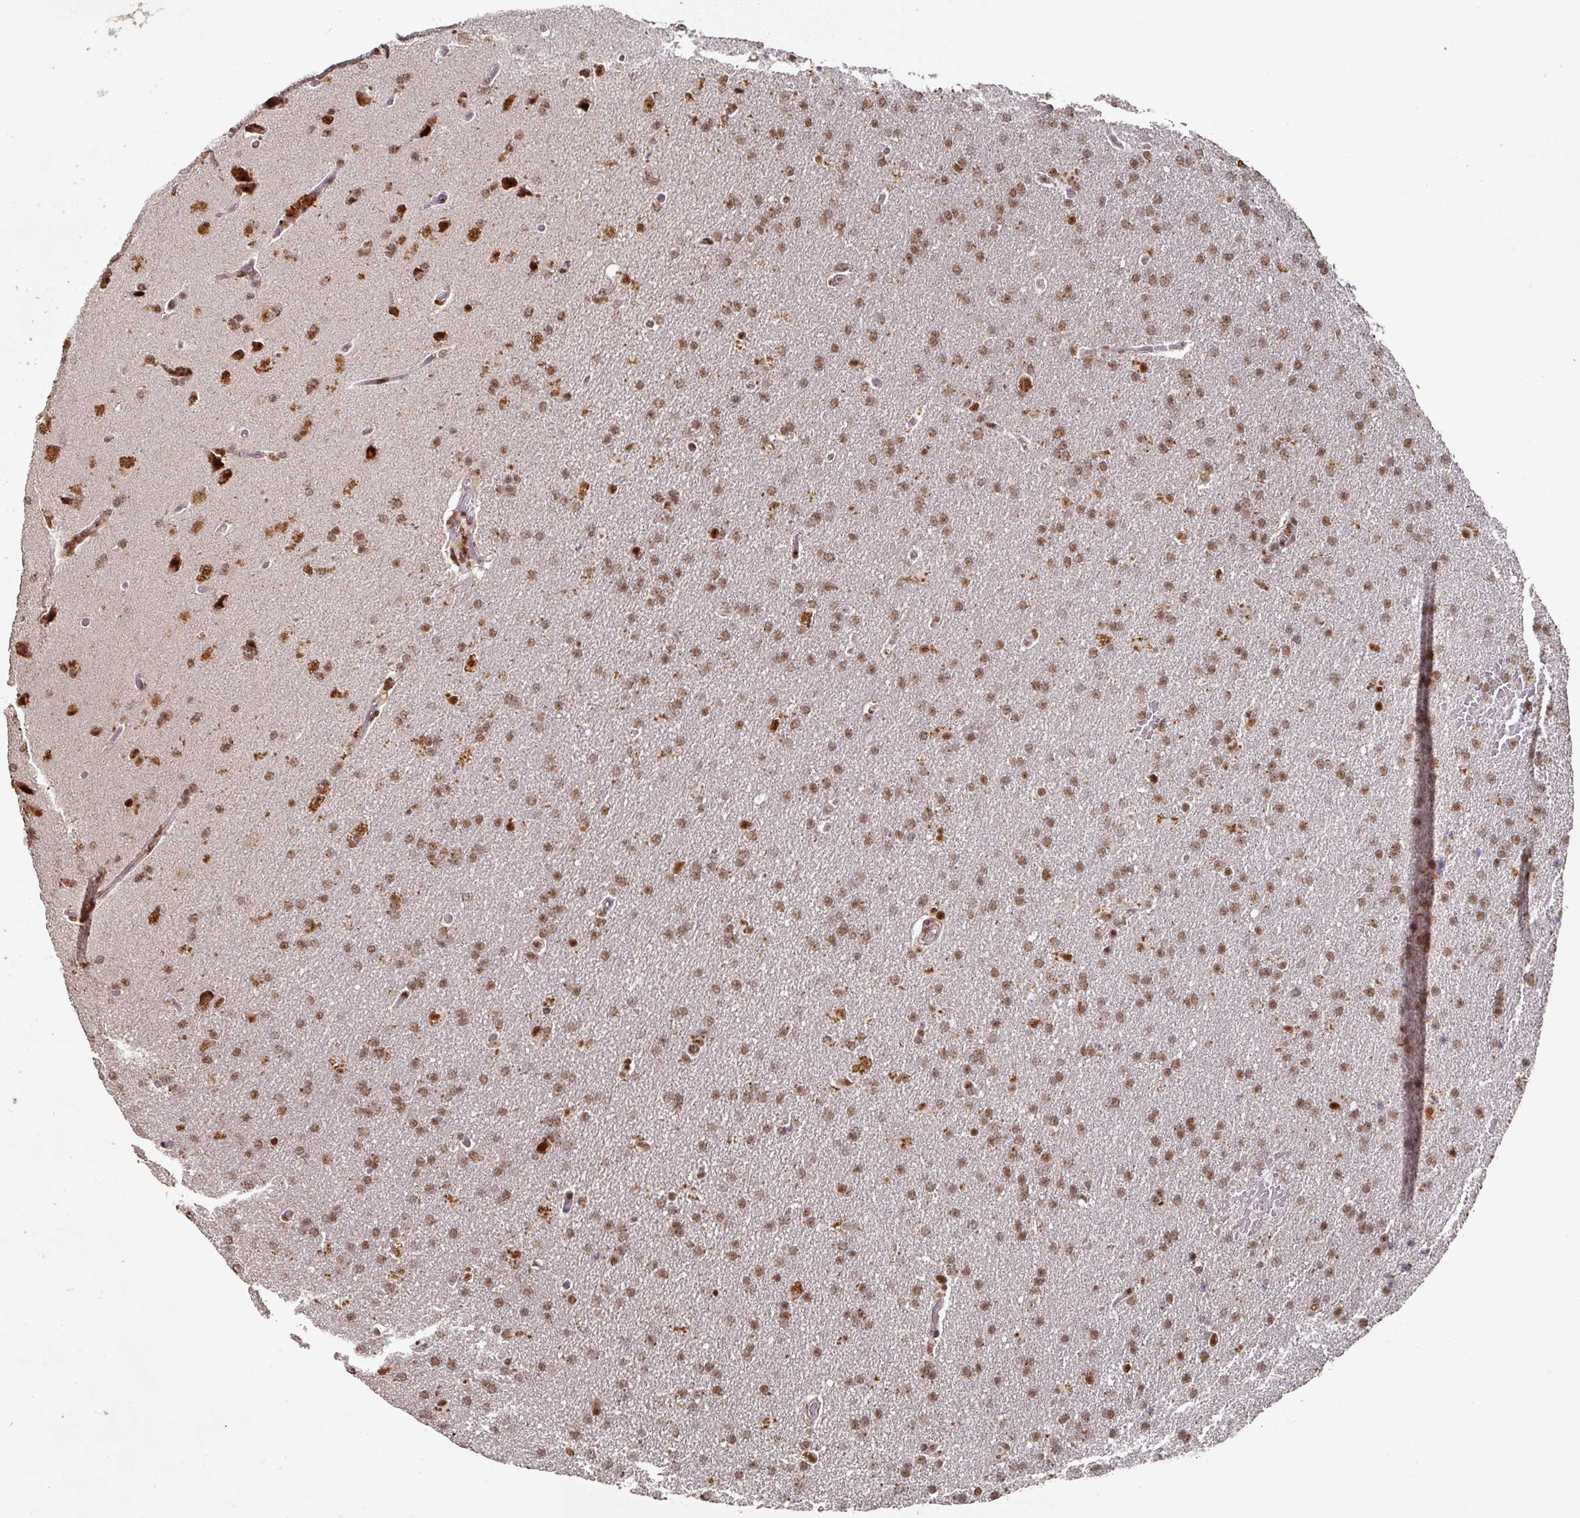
{"staining": {"intensity": "moderate", "quantity": ">75%", "location": "nuclear"}, "tissue": "glioma", "cell_type": "Tumor cells", "image_type": "cancer", "snomed": [{"axis": "morphology", "description": "Glioma, malignant, High grade"}, {"axis": "topography", "description": "Brain"}], "caption": "Immunohistochemistry (IHC) histopathology image of malignant glioma (high-grade) stained for a protein (brown), which exhibits medium levels of moderate nuclear expression in about >75% of tumor cells.", "gene": "MEPCE", "patient": {"sex": "male", "age": 72}}